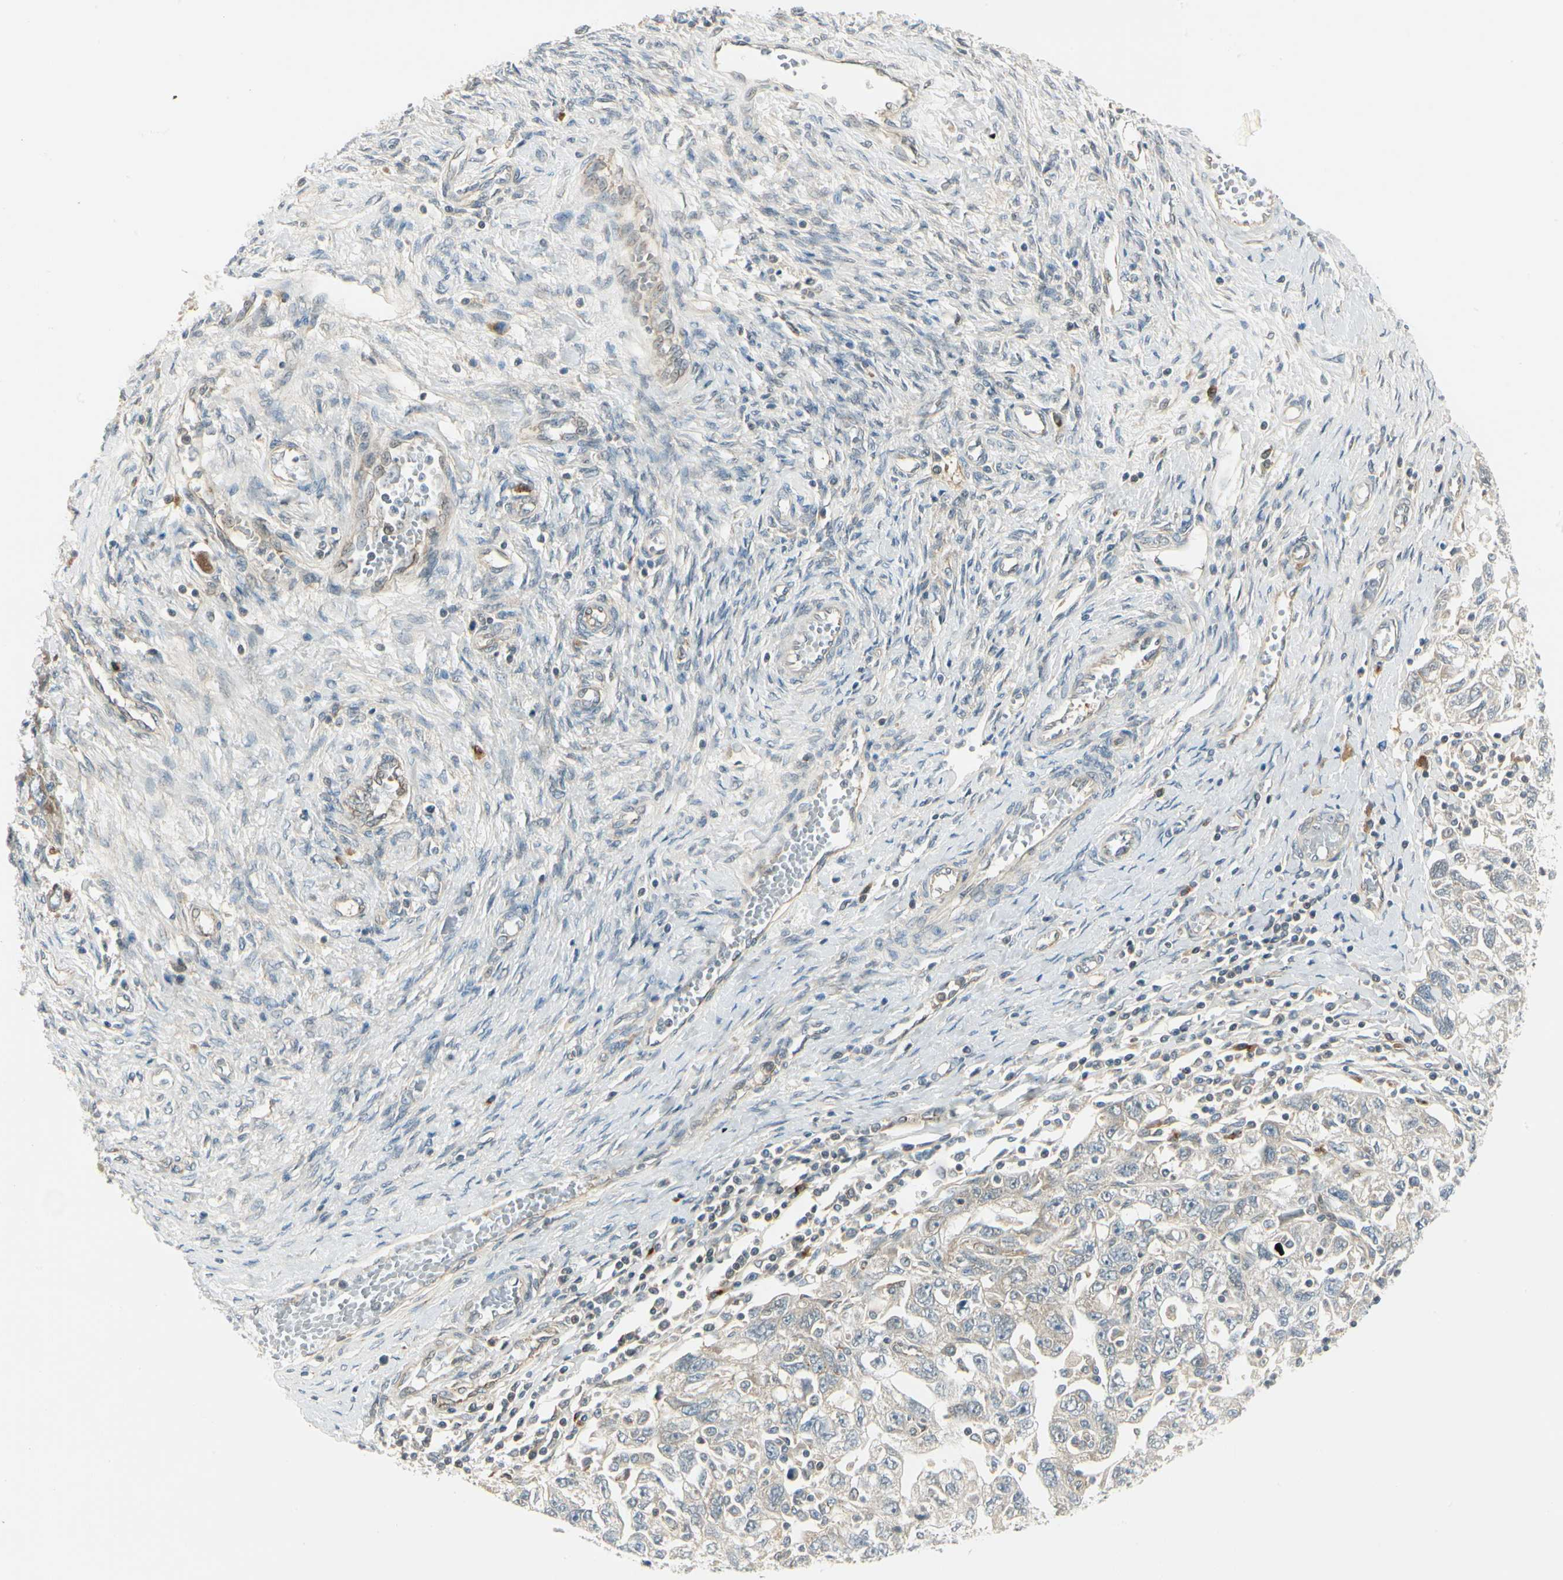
{"staining": {"intensity": "weak", "quantity": ">75%", "location": "cytoplasmic/membranous"}, "tissue": "ovarian cancer", "cell_type": "Tumor cells", "image_type": "cancer", "snomed": [{"axis": "morphology", "description": "Carcinoma, NOS"}, {"axis": "morphology", "description": "Cystadenocarcinoma, serous, NOS"}, {"axis": "topography", "description": "Ovary"}], "caption": "Carcinoma (ovarian) stained with immunohistochemistry (IHC) displays weak cytoplasmic/membranous expression in approximately >75% of tumor cells.", "gene": "MANSC1", "patient": {"sex": "female", "age": 69}}